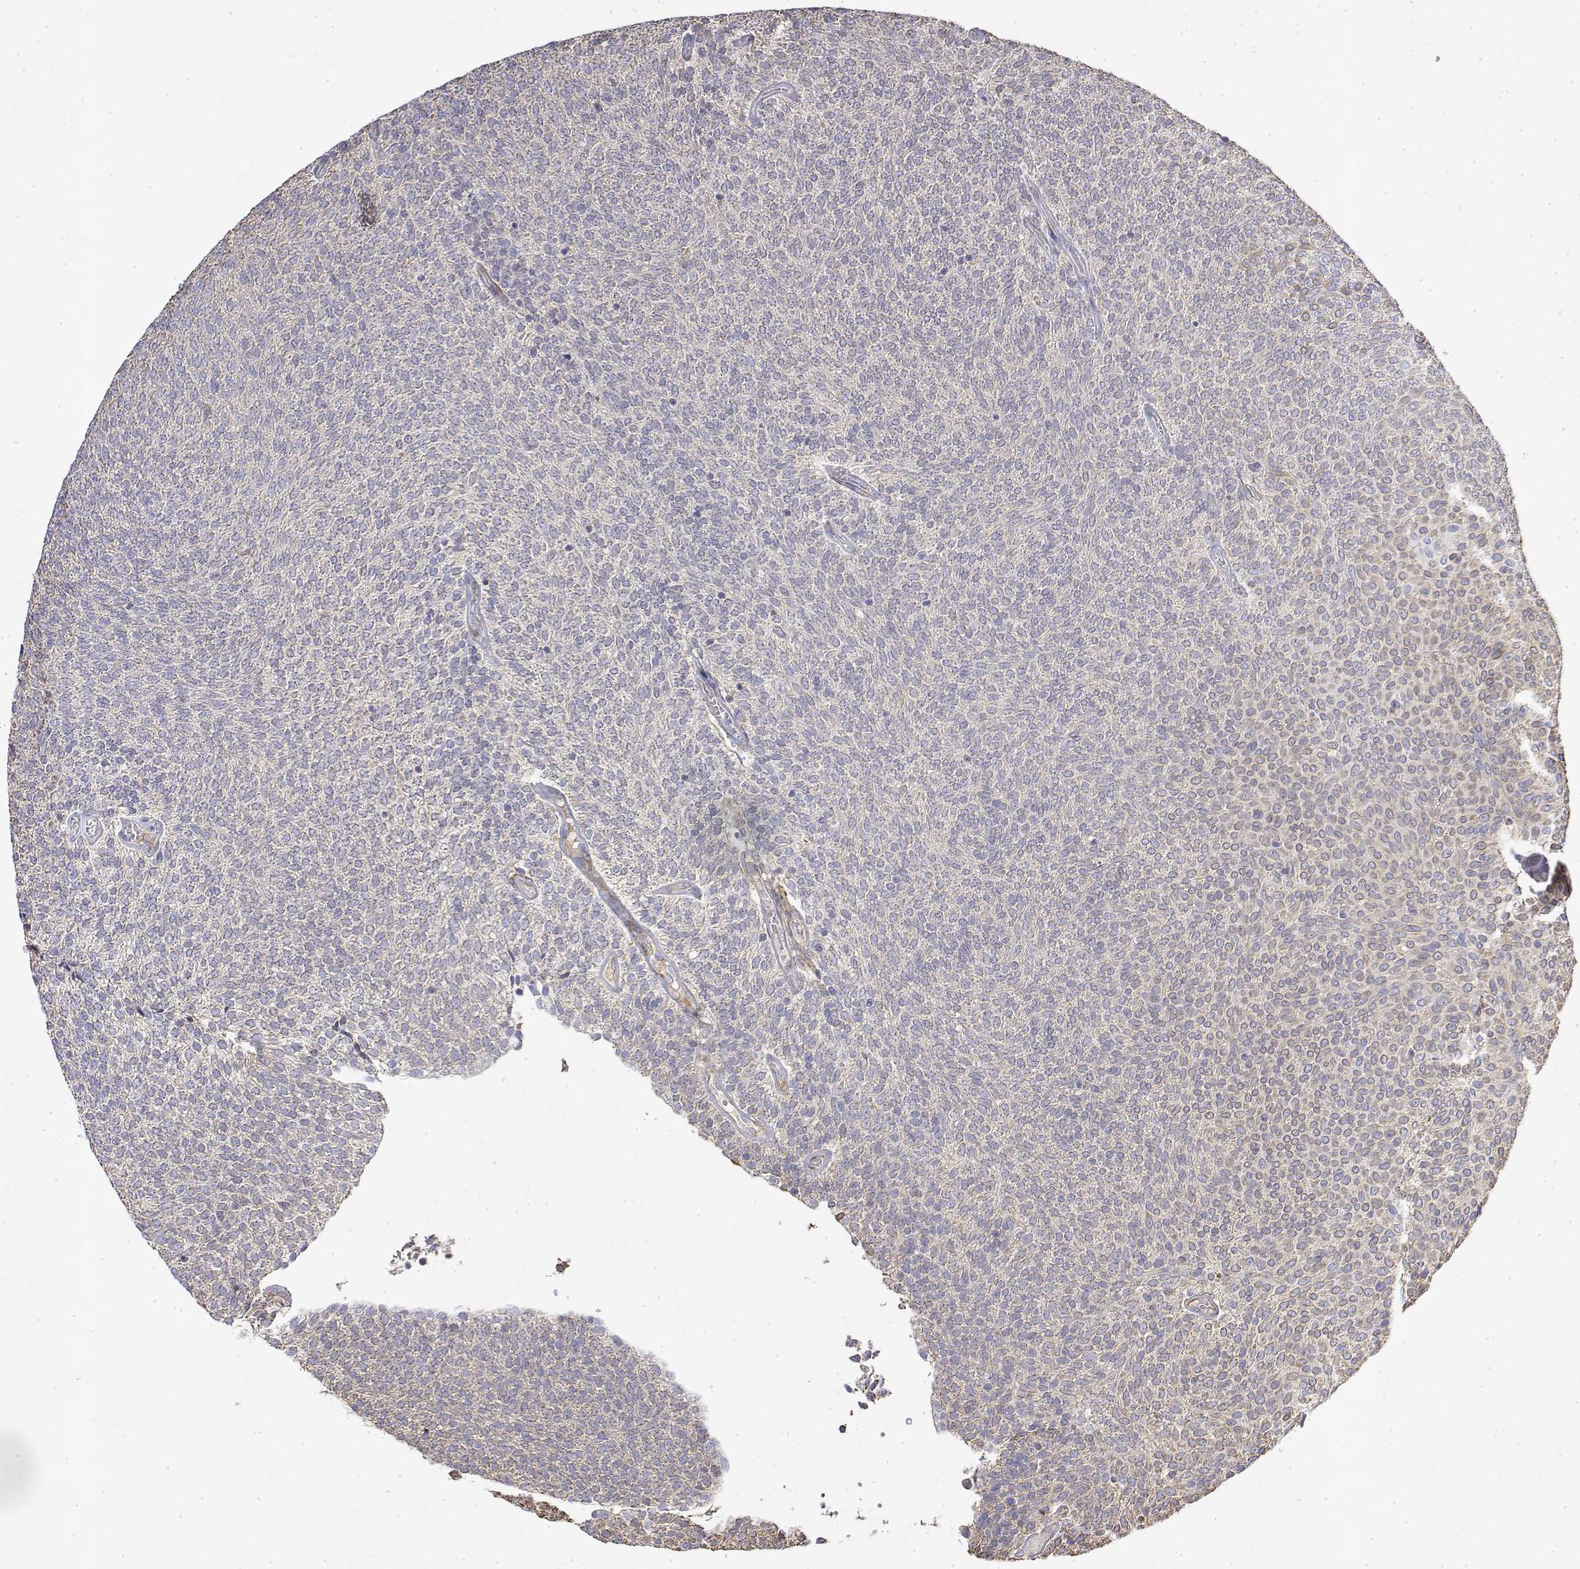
{"staining": {"intensity": "weak", "quantity": "25%-75%", "location": "cytoplasmic/membranous"}, "tissue": "urothelial cancer", "cell_type": "Tumor cells", "image_type": "cancer", "snomed": [{"axis": "morphology", "description": "Urothelial carcinoma, Low grade"}, {"axis": "topography", "description": "Urinary bladder"}], "caption": "Weak cytoplasmic/membranous protein positivity is seen in approximately 25%-75% of tumor cells in urothelial carcinoma (low-grade).", "gene": "SOWAHD", "patient": {"sex": "male", "age": 77}}